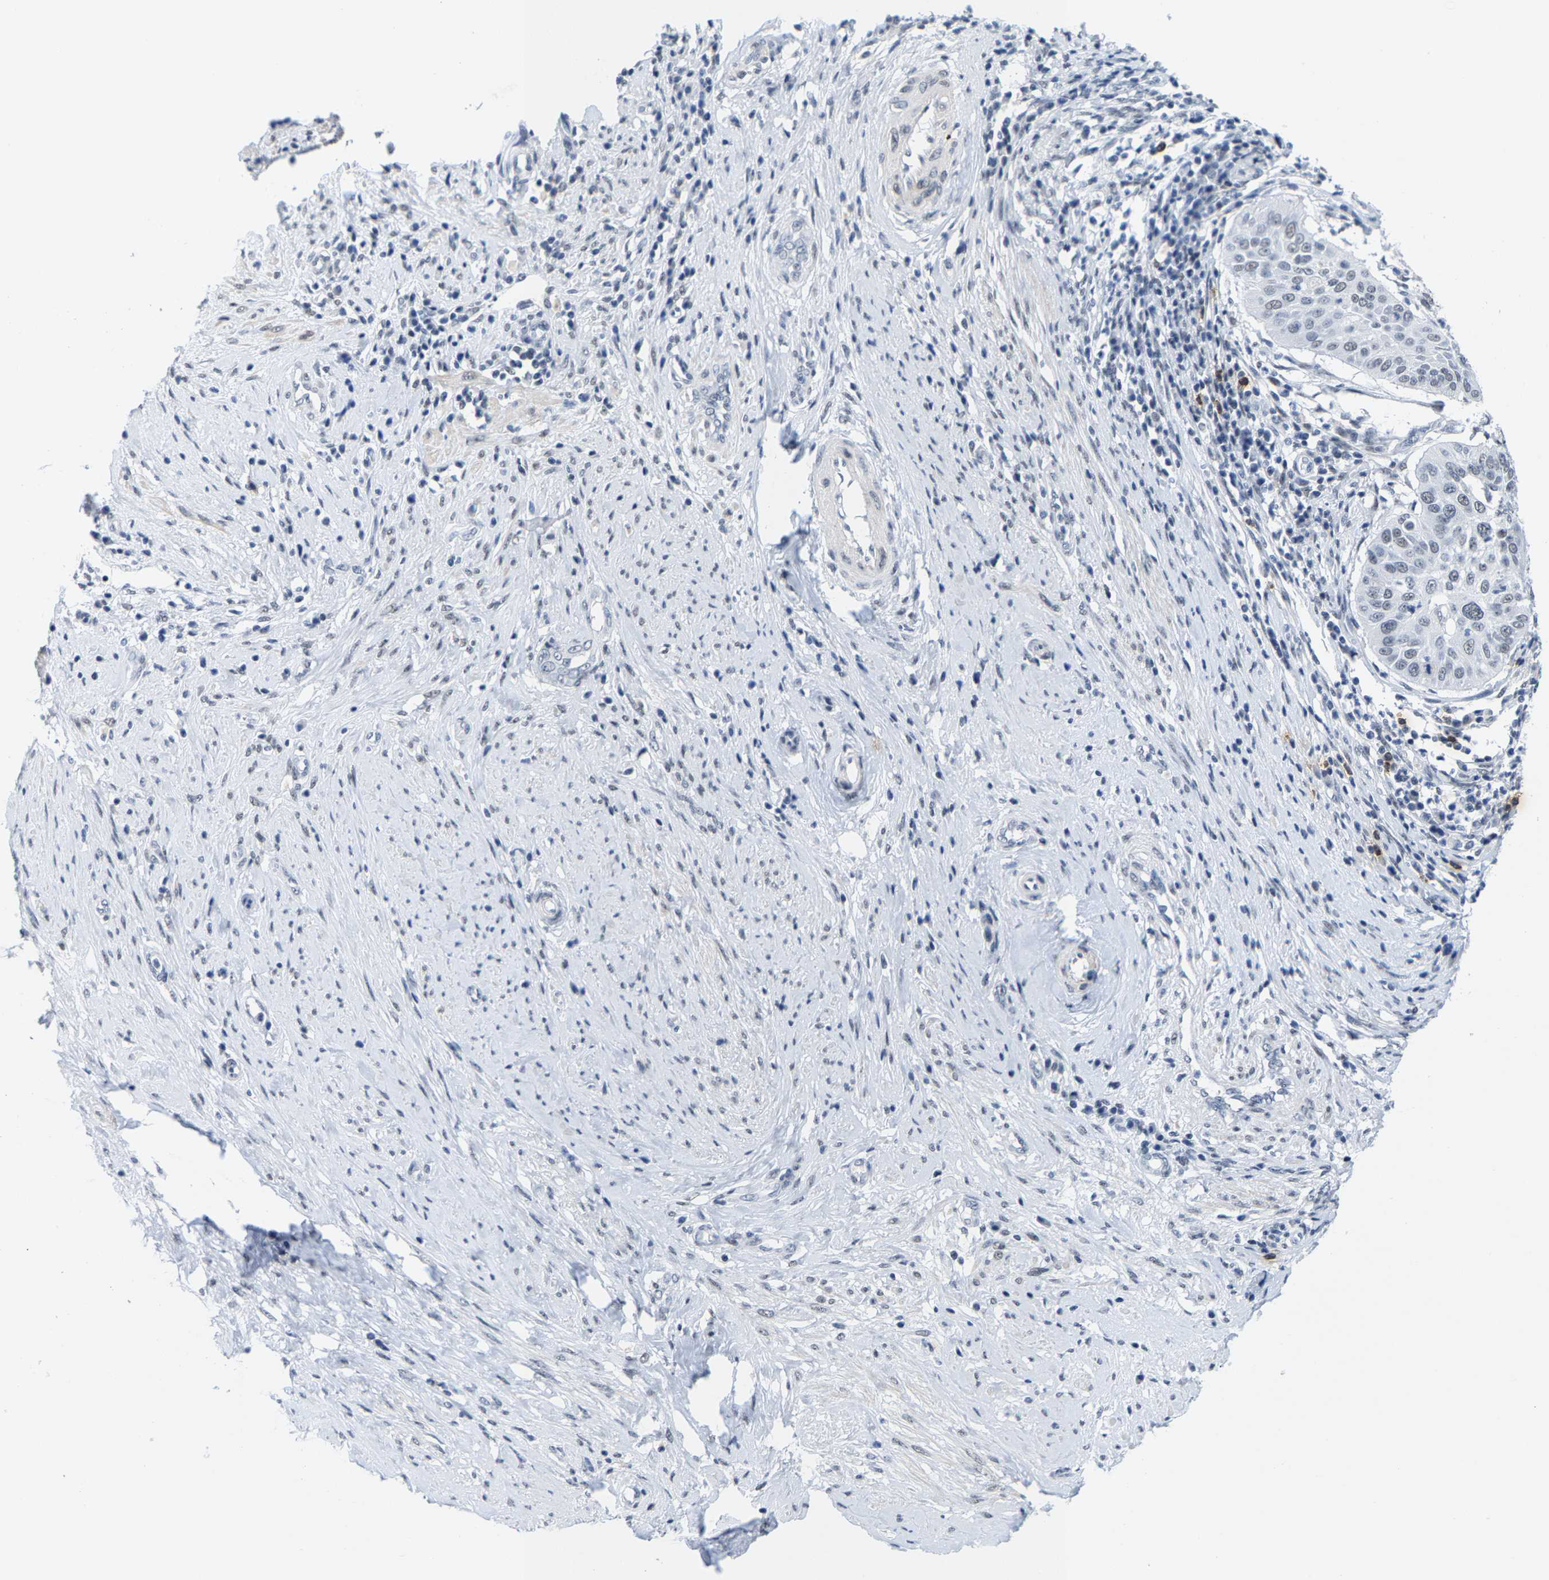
{"staining": {"intensity": "negative", "quantity": "none", "location": "none"}, "tissue": "cervical cancer", "cell_type": "Tumor cells", "image_type": "cancer", "snomed": [{"axis": "morphology", "description": "Normal tissue, NOS"}, {"axis": "morphology", "description": "Squamous cell carcinoma, NOS"}, {"axis": "topography", "description": "Cervix"}], "caption": "A high-resolution histopathology image shows immunohistochemistry (IHC) staining of squamous cell carcinoma (cervical), which reveals no significant expression in tumor cells.", "gene": "SETD1B", "patient": {"sex": "female", "age": 39}}